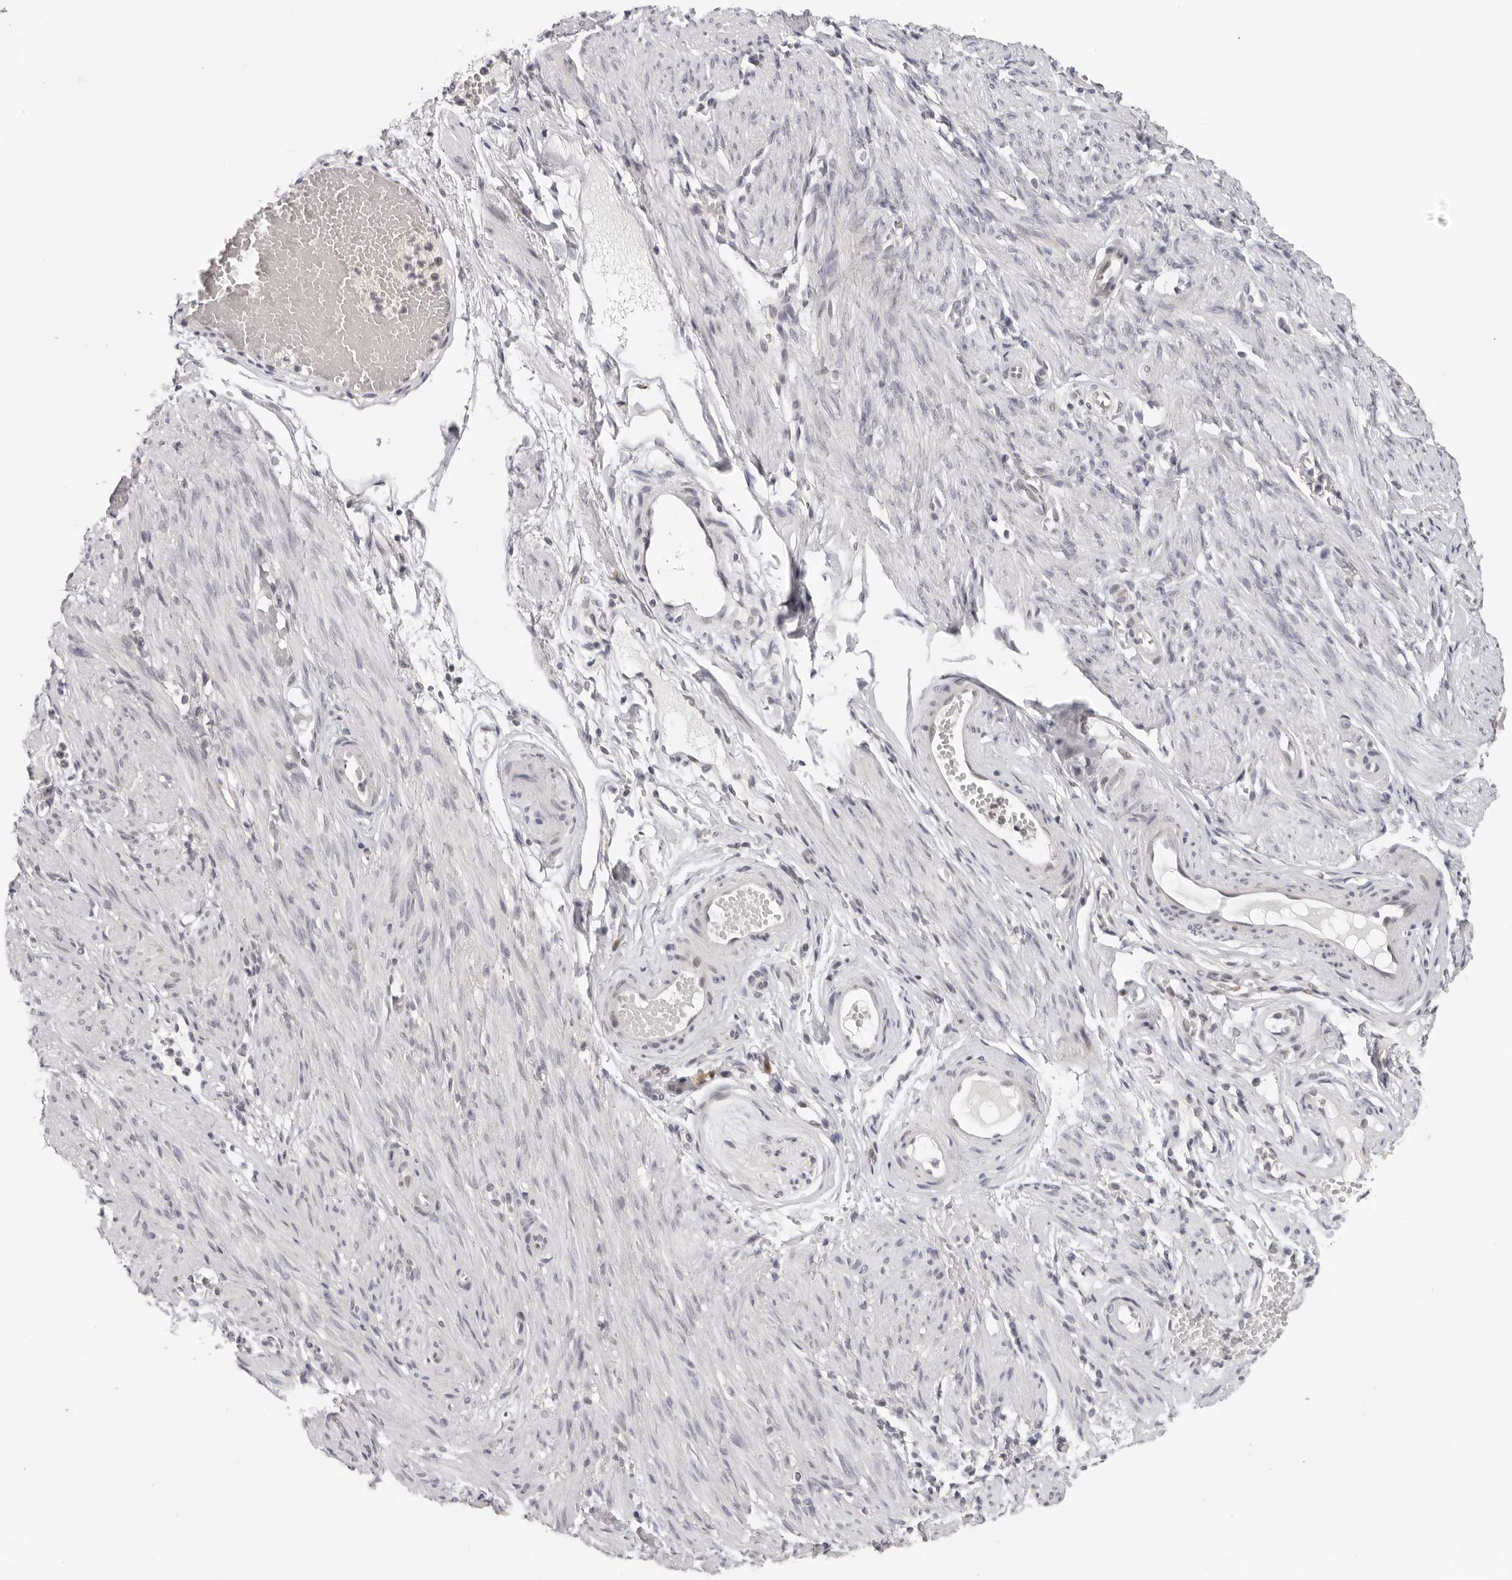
{"staining": {"intensity": "negative", "quantity": "none", "location": "none"}, "tissue": "adipose tissue", "cell_type": "Adipocytes", "image_type": "normal", "snomed": [{"axis": "morphology", "description": "Normal tissue, NOS"}, {"axis": "topography", "description": "Smooth muscle"}, {"axis": "topography", "description": "Peripheral nerve tissue"}], "caption": "Immunohistochemistry (IHC) histopathology image of benign adipose tissue stained for a protein (brown), which reveals no expression in adipocytes. The staining was performed using DAB (3,3'-diaminobenzidine) to visualize the protein expression in brown, while the nuclei were stained in blue with hematoxylin (Magnification: 20x).", "gene": "PRUNE1", "patient": {"sex": "female", "age": 39}}